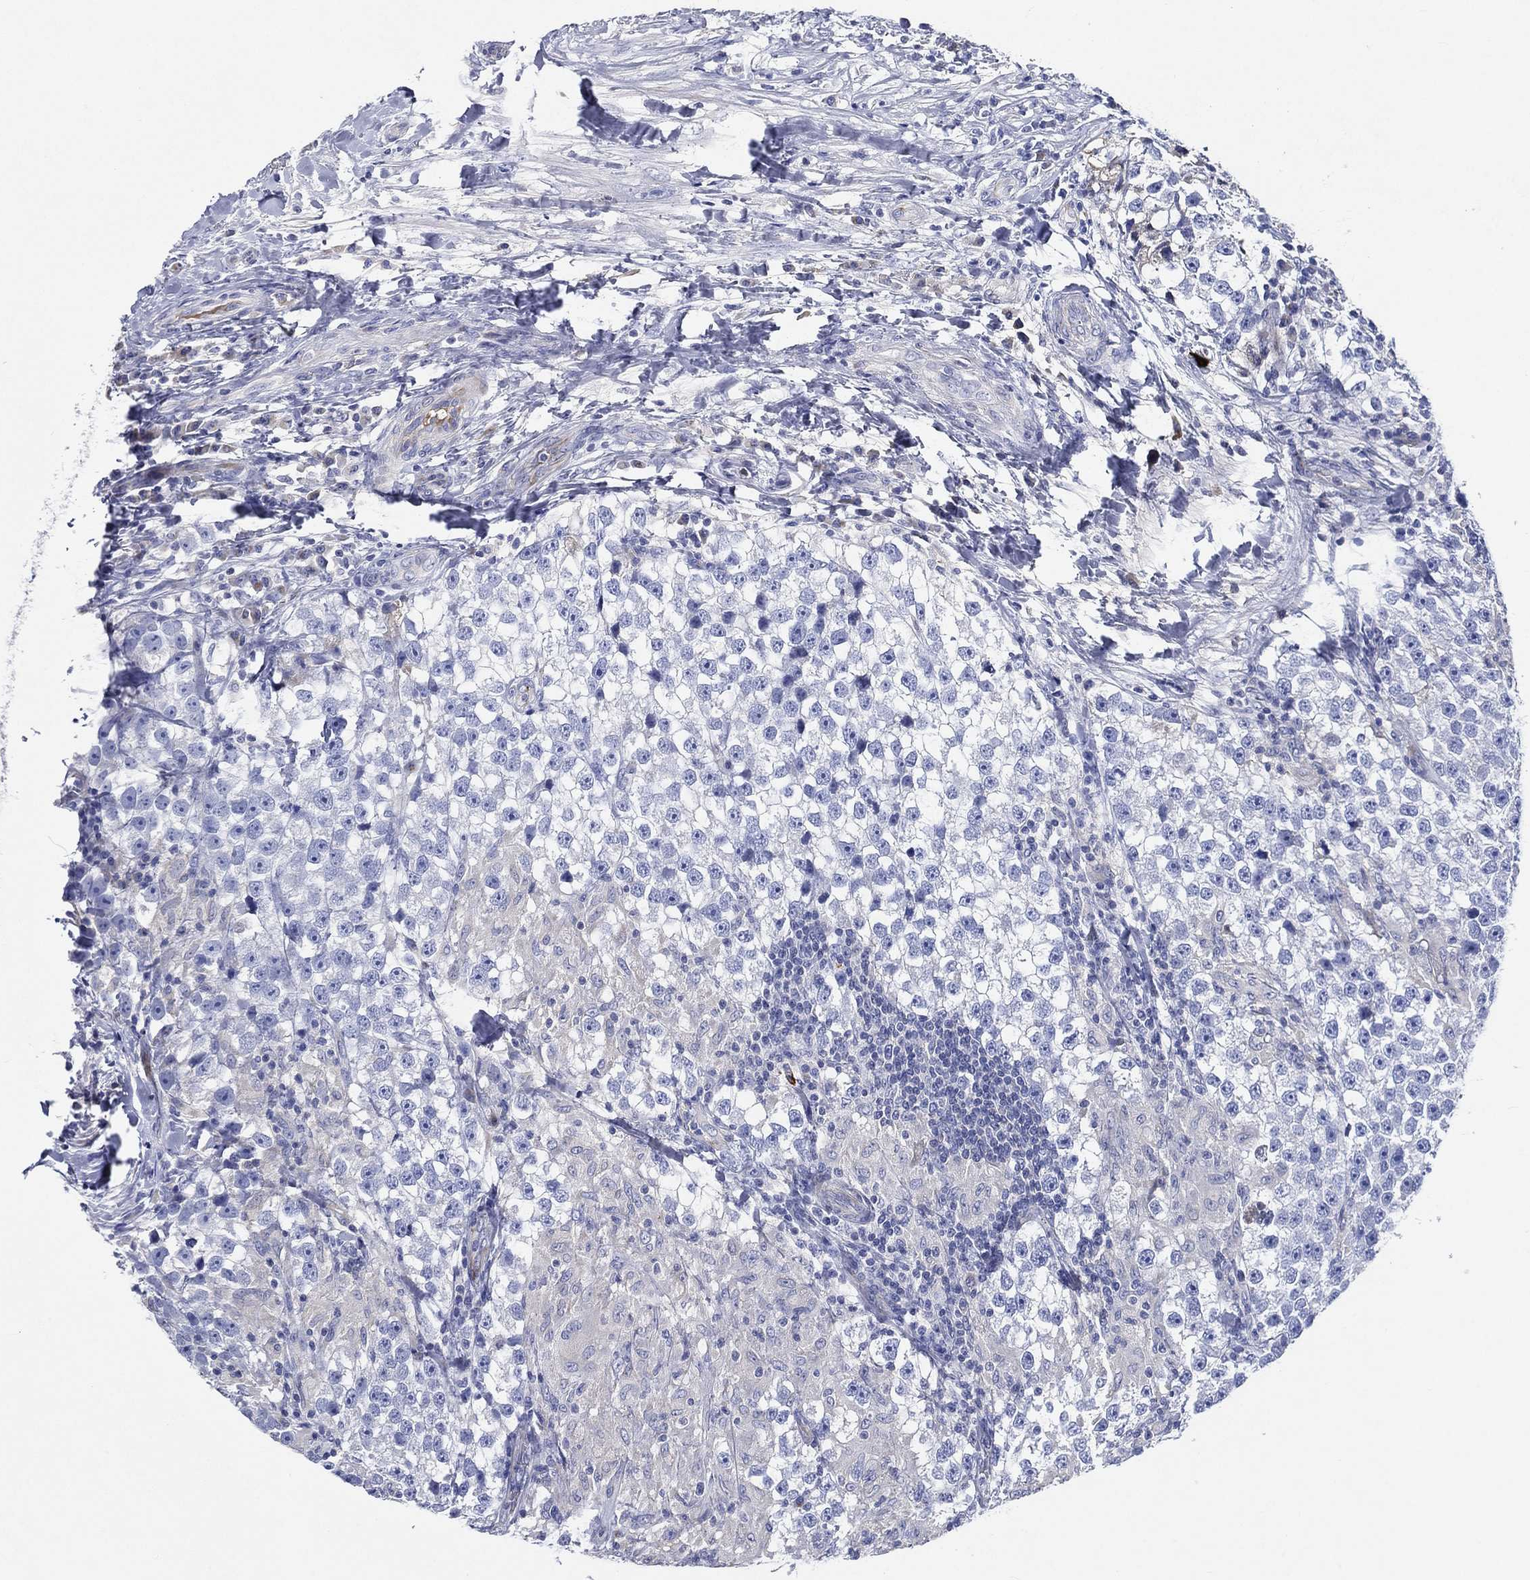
{"staining": {"intensity": "negative", "quantity": "none", "location": "none"}, "tissue": "testis cancer", "cell_type": "Tumor cells", "image_type": "cancer", "snomed": [{"axis": "morphology", "description": "Seminoma, NOS"}, {"axis": "topography", "description": "Testis"}], "caption": "Histopathology image shows no significant protein staining in tumor cells of seminoma (testis).", "gene": "TMPRSS11D", "patient": {"sex": "male", "age": 46}}